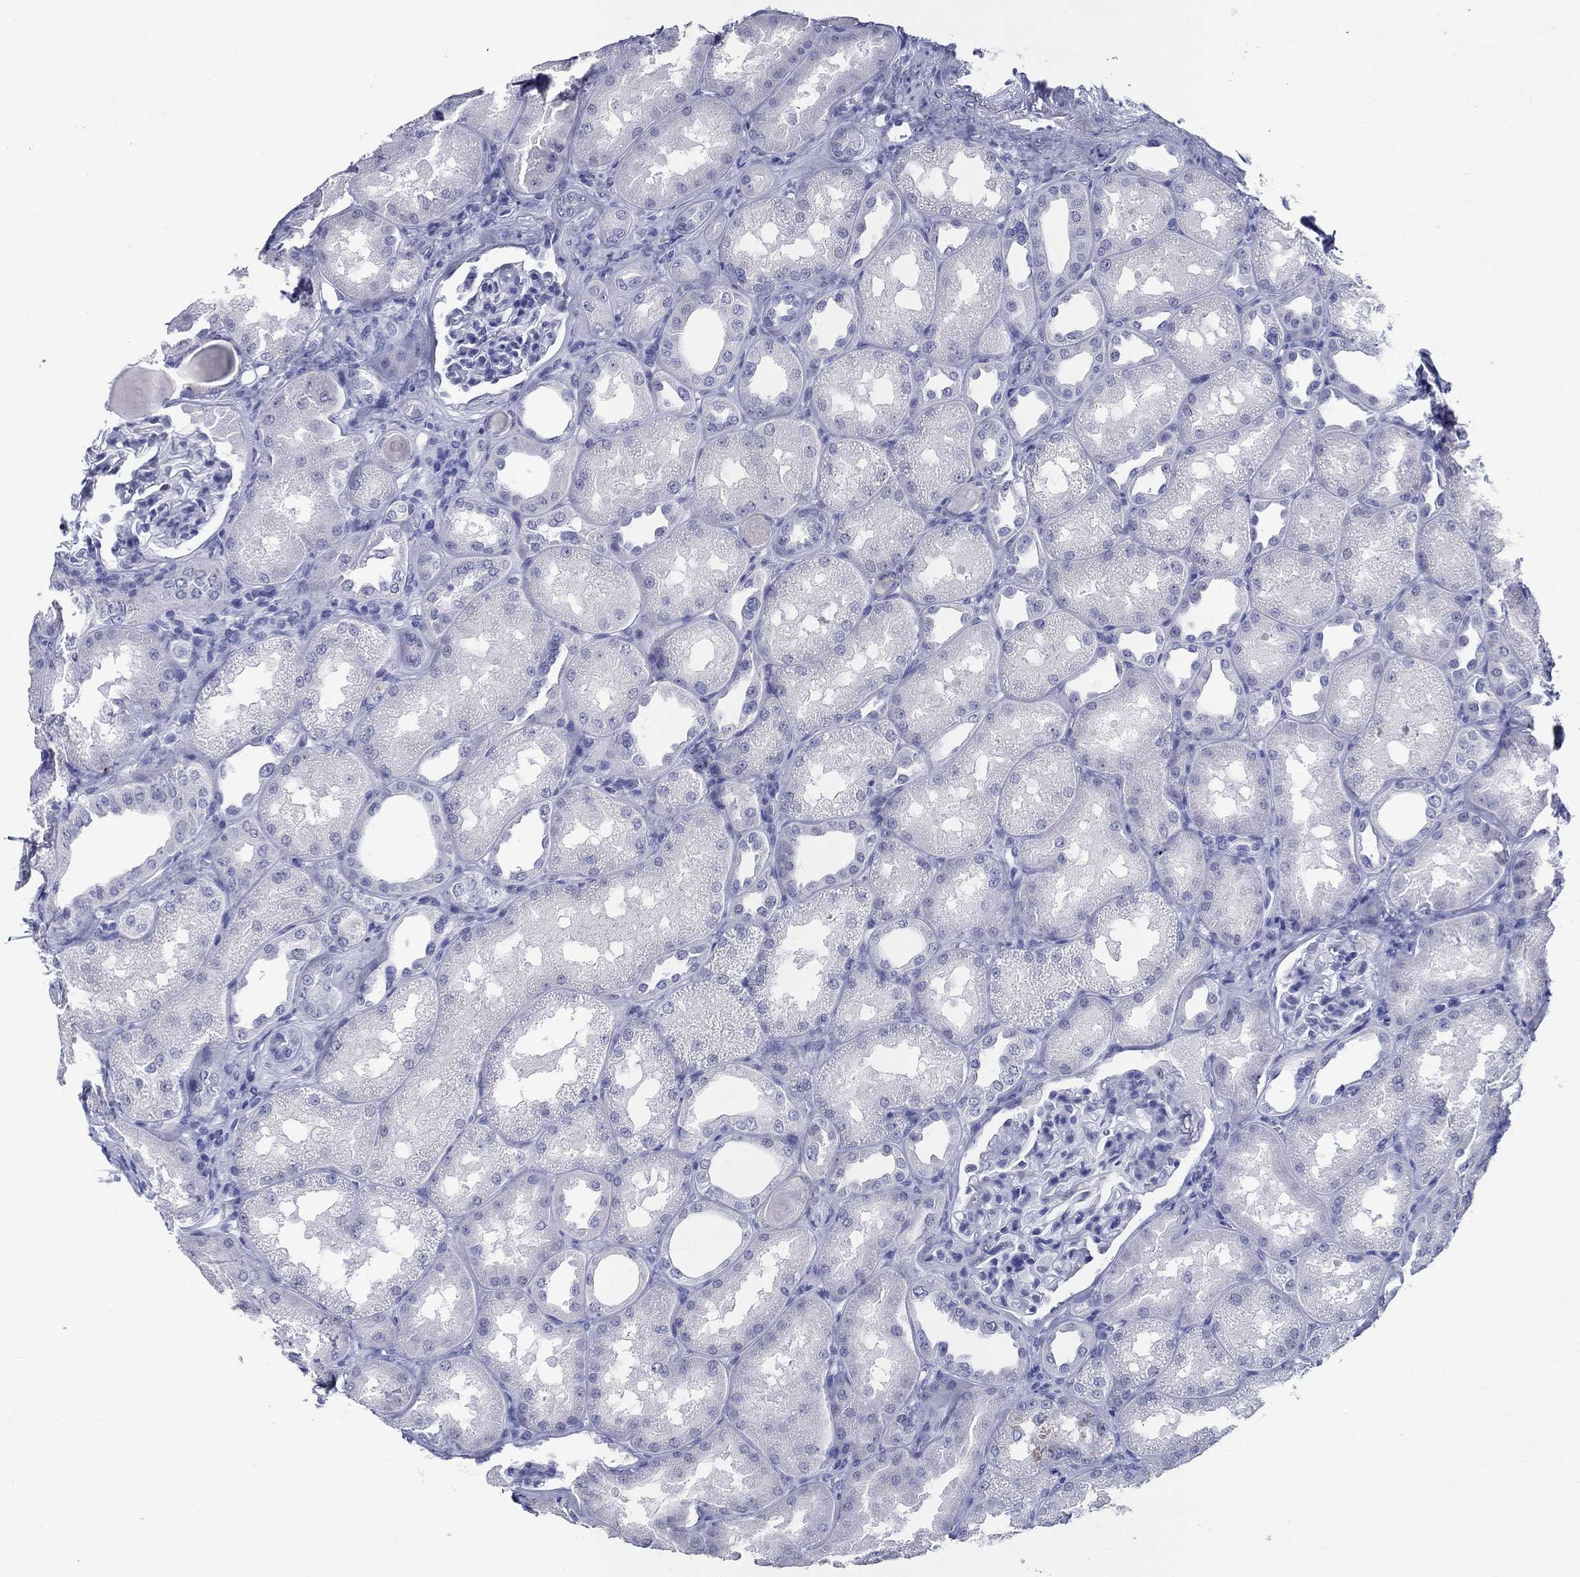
{"staining": {"intensity": "negative", "quantity": "none", "location": "none"}, "tissue": "kidney", "cell_type": "Cells in glomeruli", "image_type": "normal", "snomed": [{"axis": "morphology", "description": "Normal tissue, NOS"}, {"axis": "topography", "description": "Kidney"}], "caption": "Cells in glomeruli show no significant positivity in unremarkable kidney.", "gene": "BSPRY", "patient": {"sex": "male", "age": 61}}